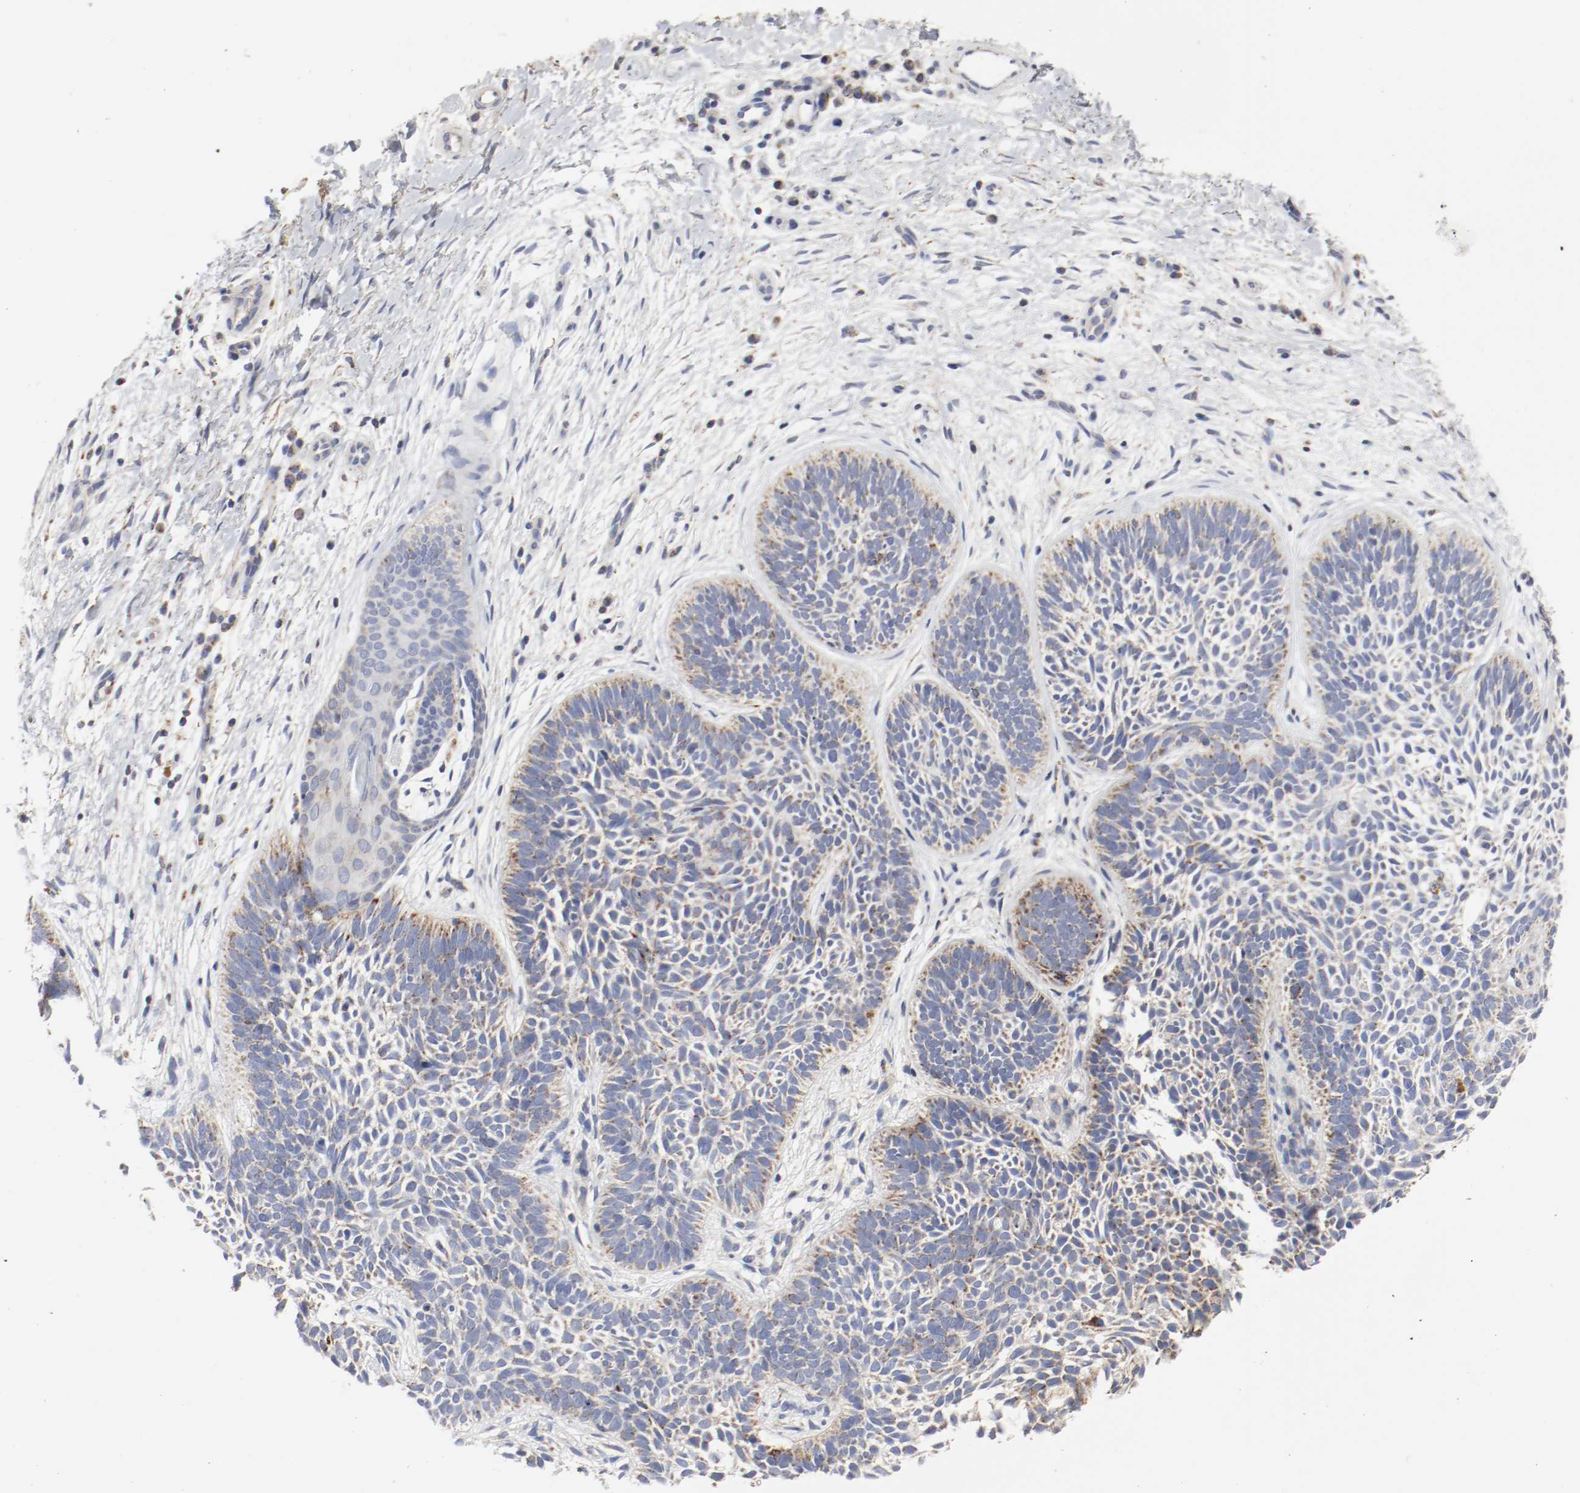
{"staining": {"intensity": "moderate", "quantity": "25%-75%", "location": "cytoplasmic/membranous"}, "tissue": "skin cancer", "cell_type": "Tumor cells", "image_type": "cancer", "snomed": [{"axis": "morphology", "description": "Basal cell carcinoma"}, {"axis": "topography", "description": "Skin"}], "caption": "A brown stain shows moderate cytoplasmic/membranous staining of a protein in skin cancer (basal cell carcinoma) tumor cells.", "gene": "AFG3L2", "patient": {"sex": "female", "age": 79}}